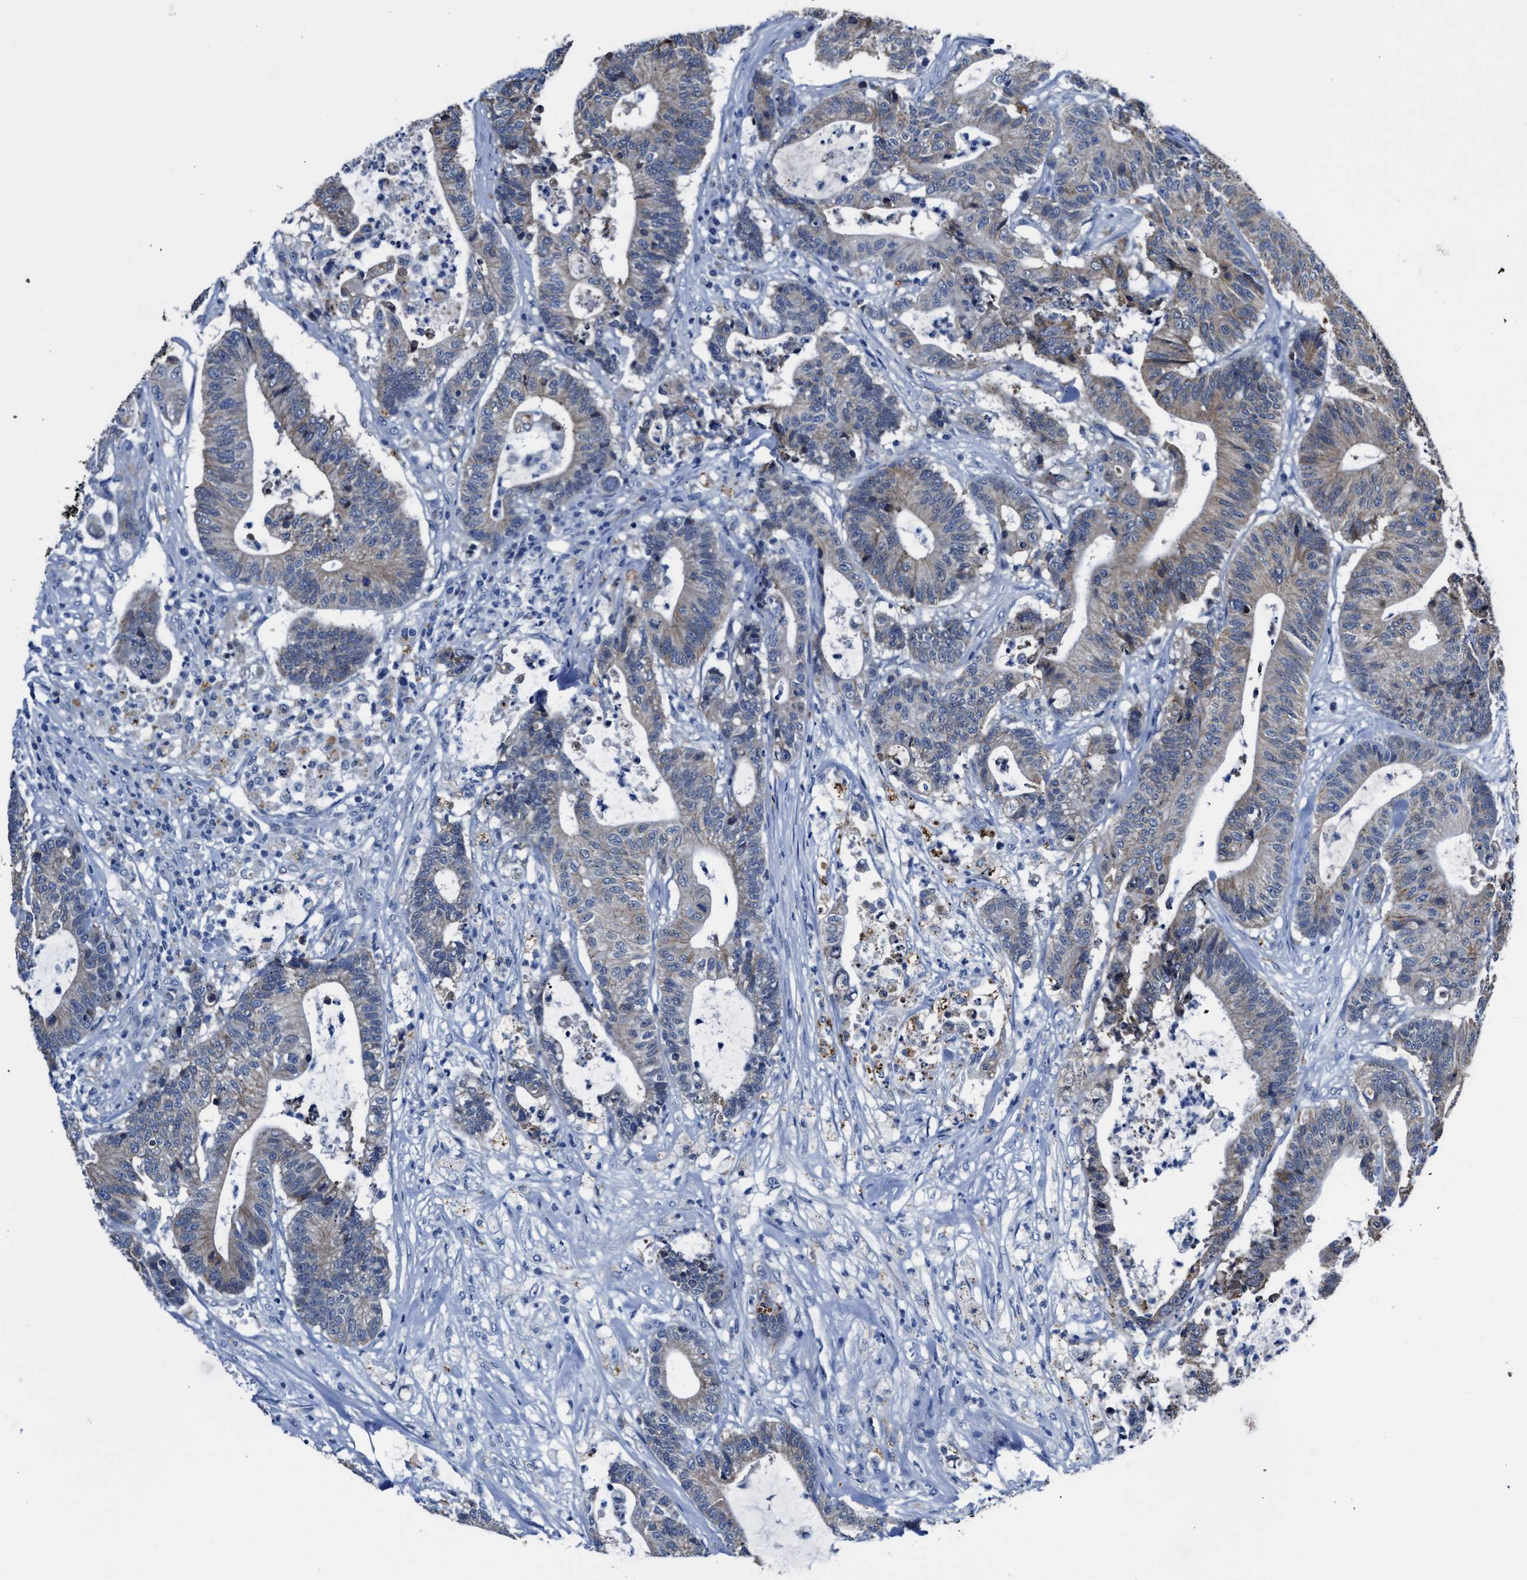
{"staining": {"intensity": "weak", "quantity": ">75%", "location": "cytoplasmic/membranous"}, "tissue": "colorectal cancer", "cell_type": "Tumor cells", "image_type": "cancer", "snomed": [{"axis": "morphology", "description": "Adenocarcinoma, NOS"}, {"axis": "topography", "description": "Colon"}], "caption": "The photomicrograph demonstrates immunohistochemical staining of colorectal cancer. There is weak cytoplasmic/membranous staining is seen in about >75% of tumor cells.", "gene": "GHITM", "patient": {"sex": "female", "age": 84}}